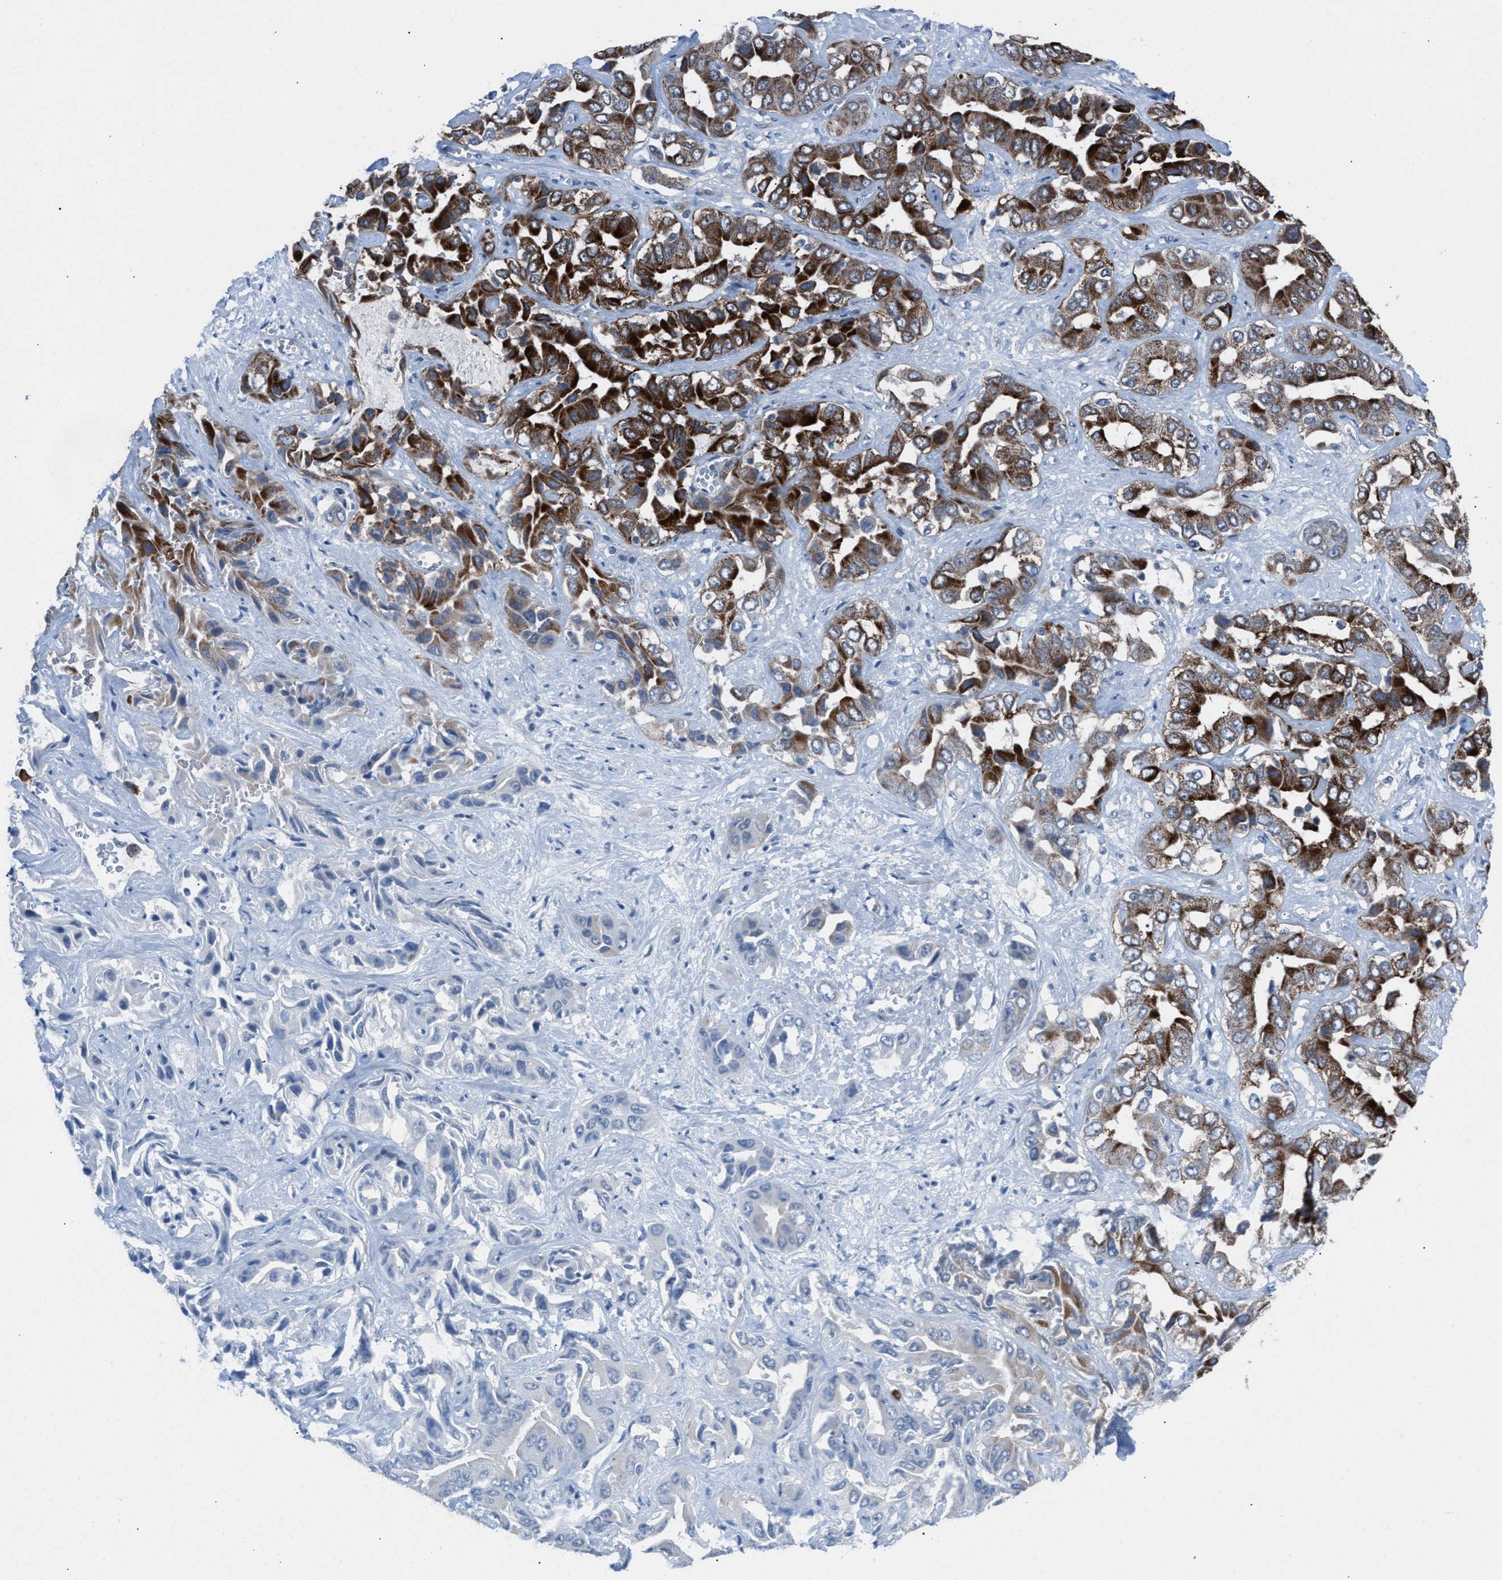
{"staining": {"intensity": "strong", "quantity": ">75%", "location": "cytoplasmic/membranous"}, "tissue": "liver cancer", "cell_type": "Tumor cells", "image_type": "cancer", "snomed": [{"axis": "morphology", "description": "Cholangiocarcinoma"}, {"axis": "topography", "description": "Liver"}], "caption": "Tumor cells reveal high levels of strong cytoplasmic/membranous staining in about >75% of cells in liver cholangiocarcinoma. The staining is performed using DAB (3,3'-diaminobenzidine) brown chromogen to label protein expression. The nuclei are counter-stained blue using hematoxylin.", "gene": "ANAPC11", "patient": {"sex": "female", "age": 52}}